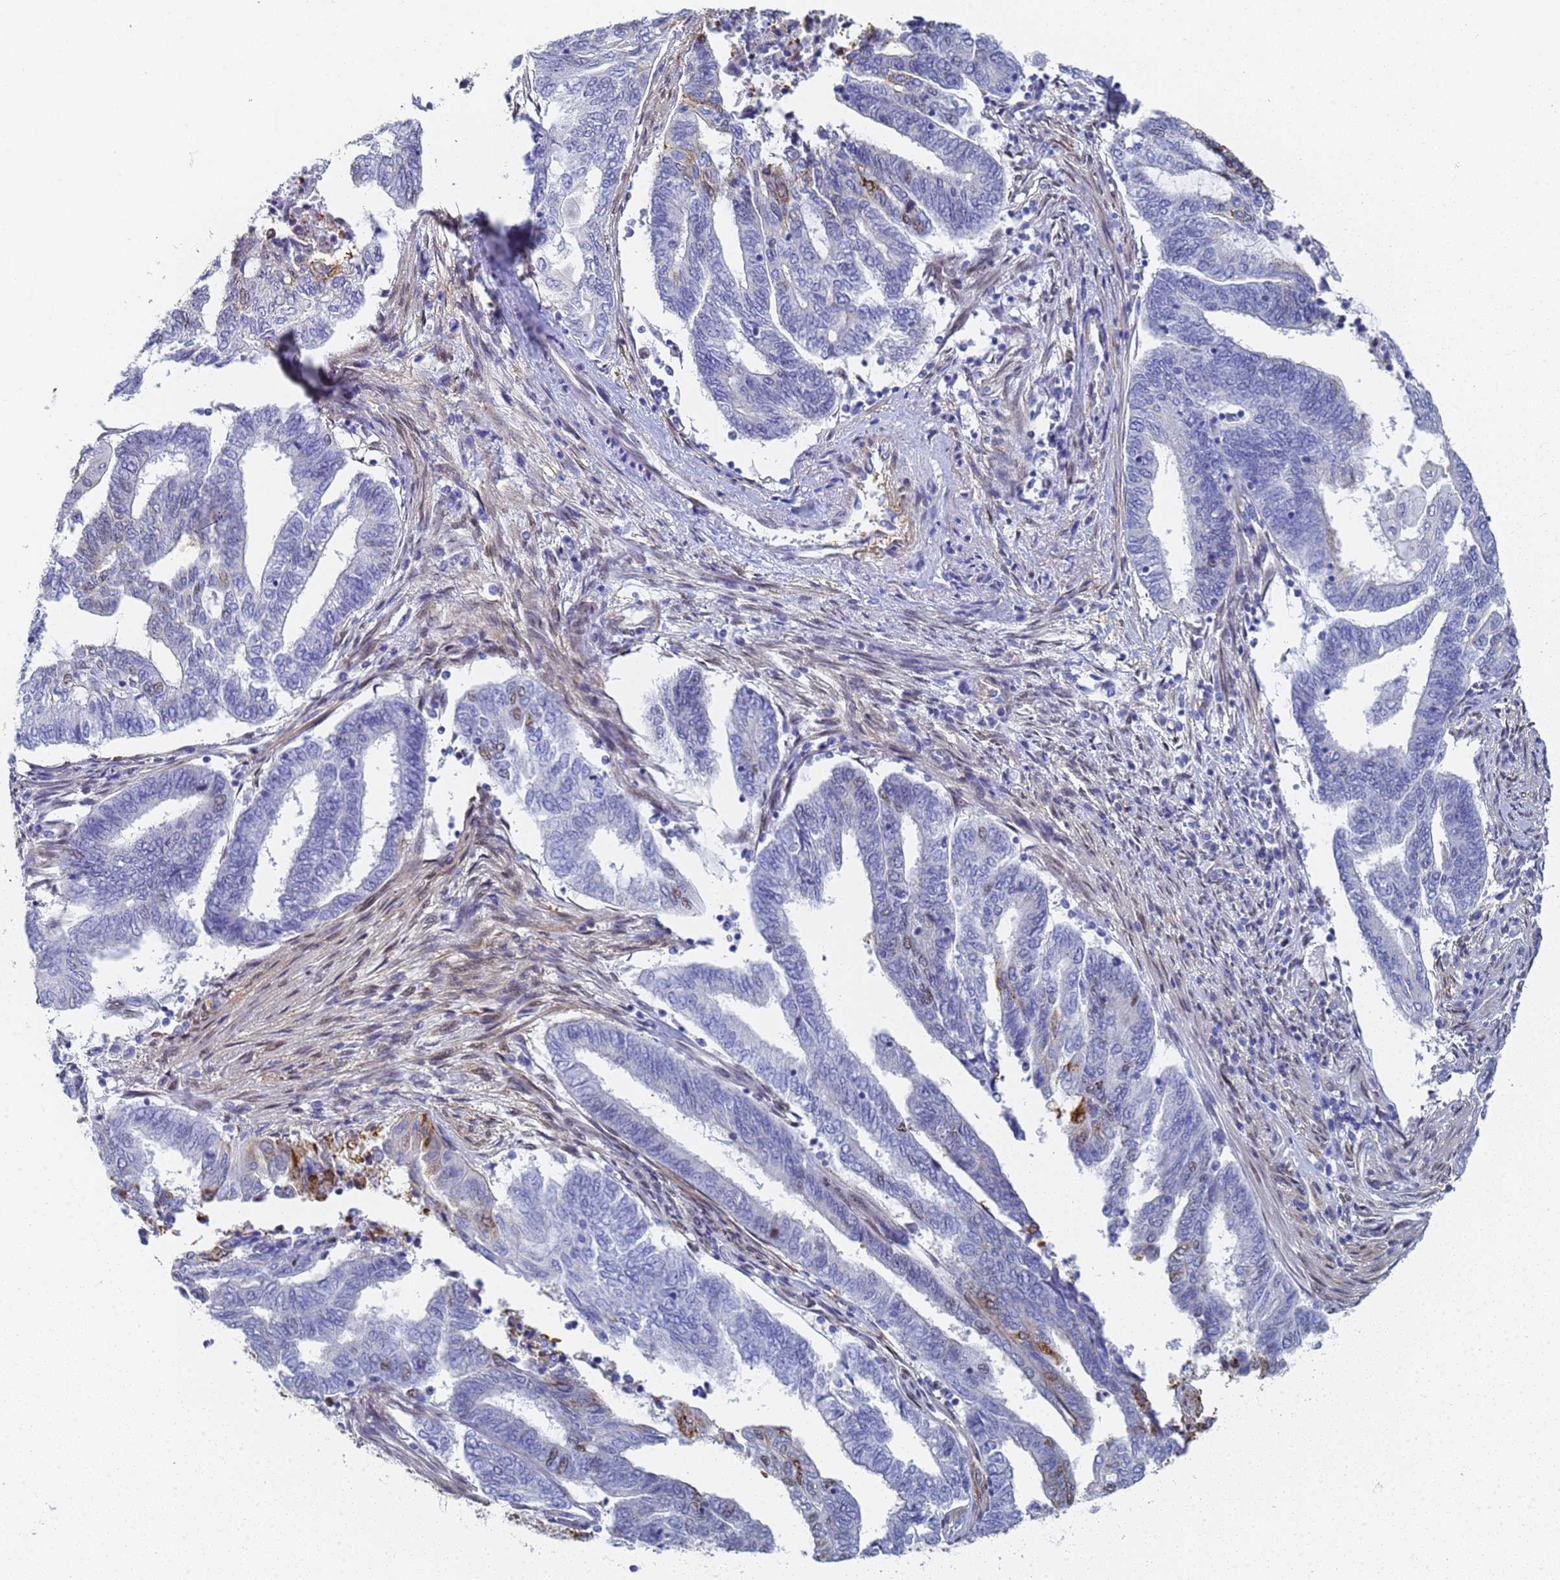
{"staining": {"intensity": "moderate", "quantity": "<25%", "location": "cytoplasmic/membranous,nuclear"}, "tissue": "endometrial cancer", "cell_type": "Tumor cells", "image_type": "cancer", "snomed": [{"axis": "morphology", "description": "Adenocarcinoma, NOS"}, {"axis": "topography", "description": "Uterus"}, {"axis": "topography", "description": "Endometrium"}], "caption": "Endometrial cancer (adenocarcinoma) stained with immunohistochemistry exhibits moderate cytoplasmic/membranous and nuclear expression in approximately <25% of tumor cells.", "gene": "PRRT4", "patient": {"sex": "female", "age": 70}}